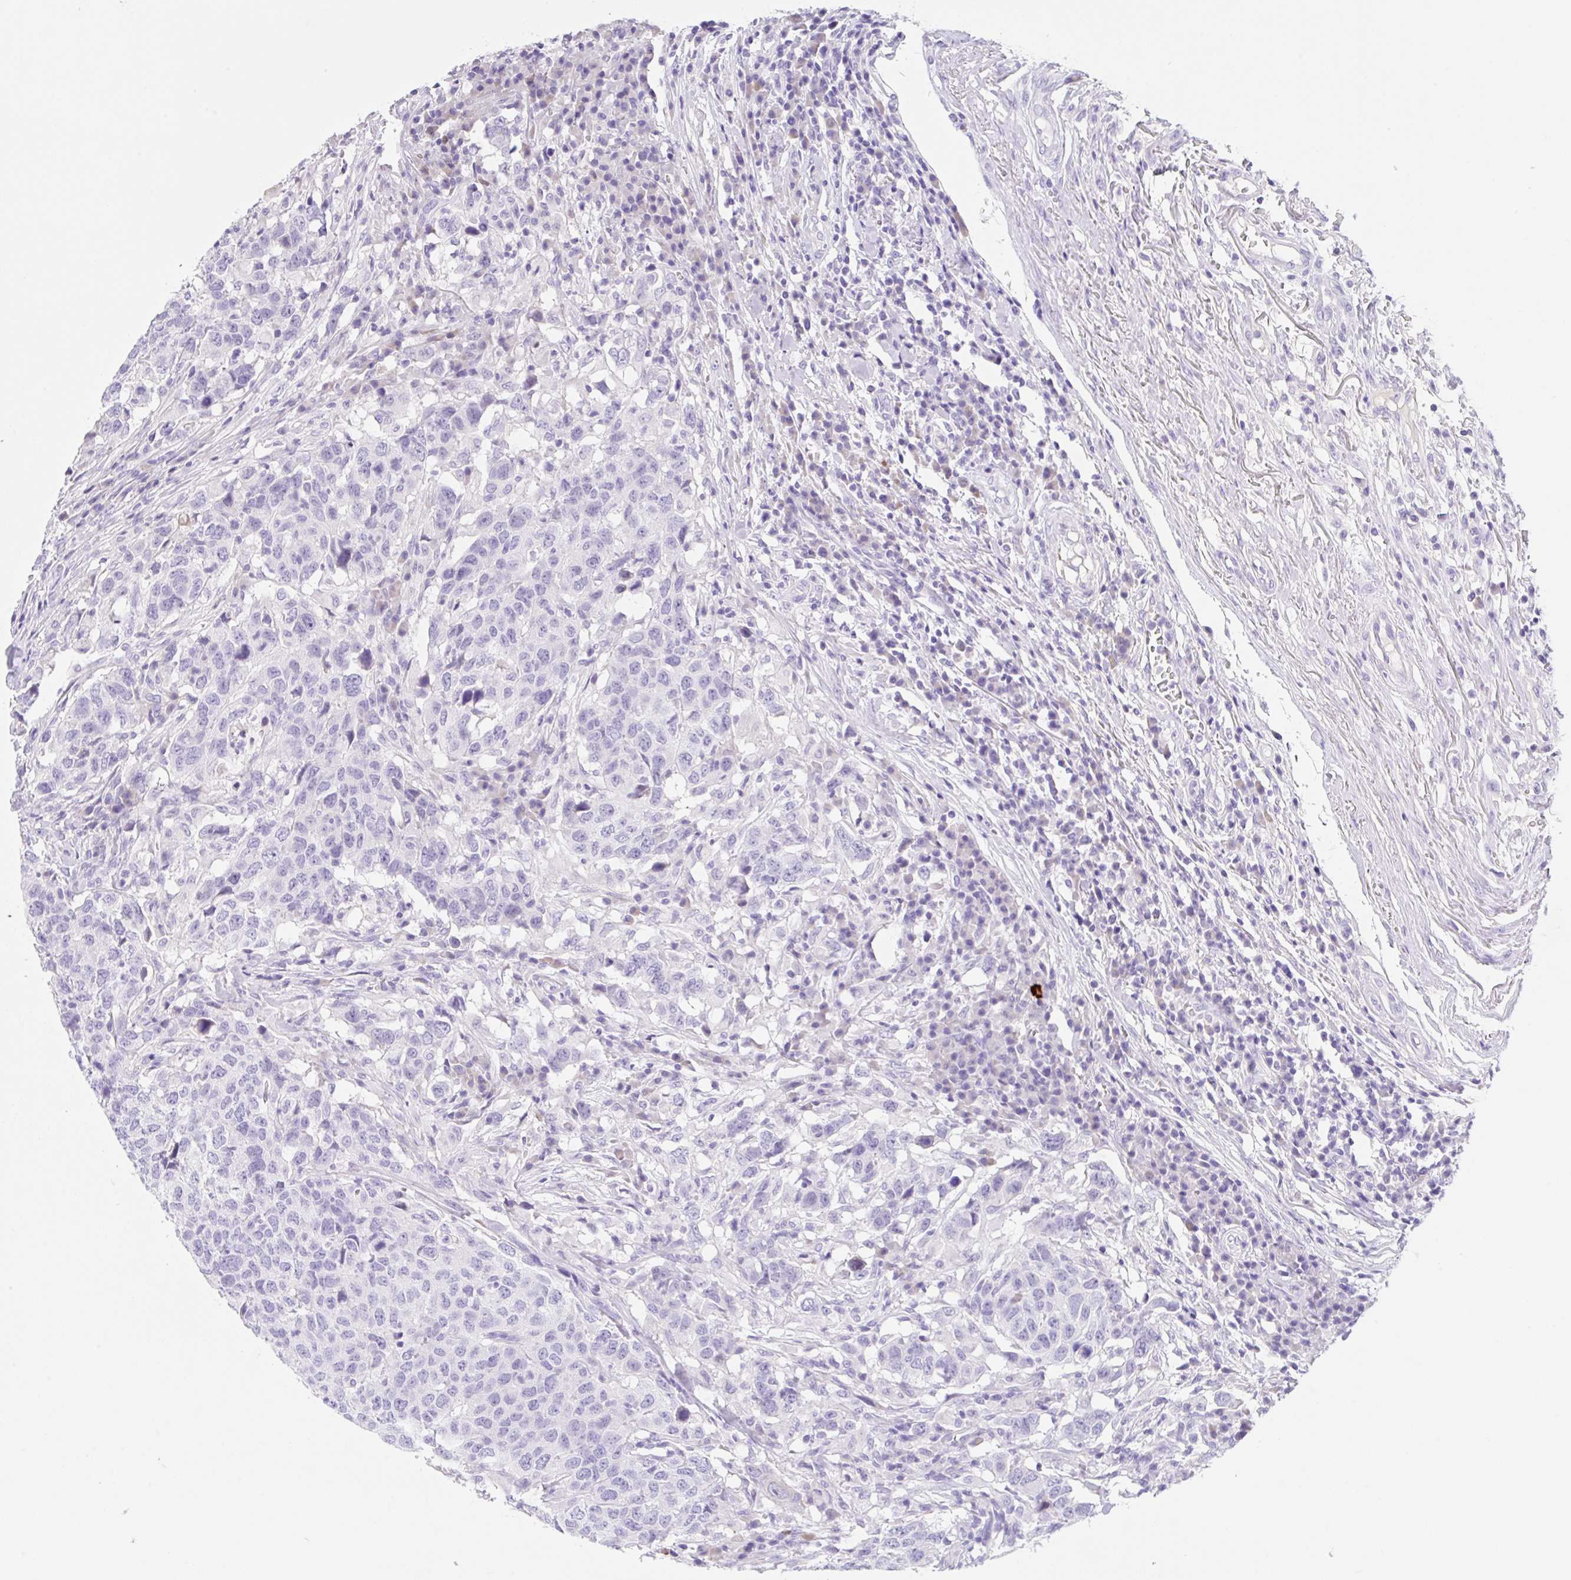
{"staining": {"intensity": "negative", "quantity": "none", "location": "none"}, "tissue": "head and neck cancer", "cell_type": "Tumor cells", "image_type": "cancer", "snomed": [{"axis": "morphology", "description": "Normal tissue, NOS"}, {"axis": "morphology", "description": "Squamous cell carcinoma, NOS"}, {"axis": "topography", "description": "Skeletal muscle"}, {"axis": "topography", "description": "Vascular tissue"}, {"axis": "topography", "description": "Peripheral nerve tissue"}, {"axis": "topography", "description": "Head-Neck"}], "caption": "Immunohistochemistry of head and neck cancer (squamous cell carcinoma) displays no staining in tumor cells. The staining is performed using DAB (3,3'-diaminobenzidine) brown chromogen with nuclei counter-stained in using hematoxylin.", "gene": "KLK8", "patient": {"sex": "male", "age": 66}}